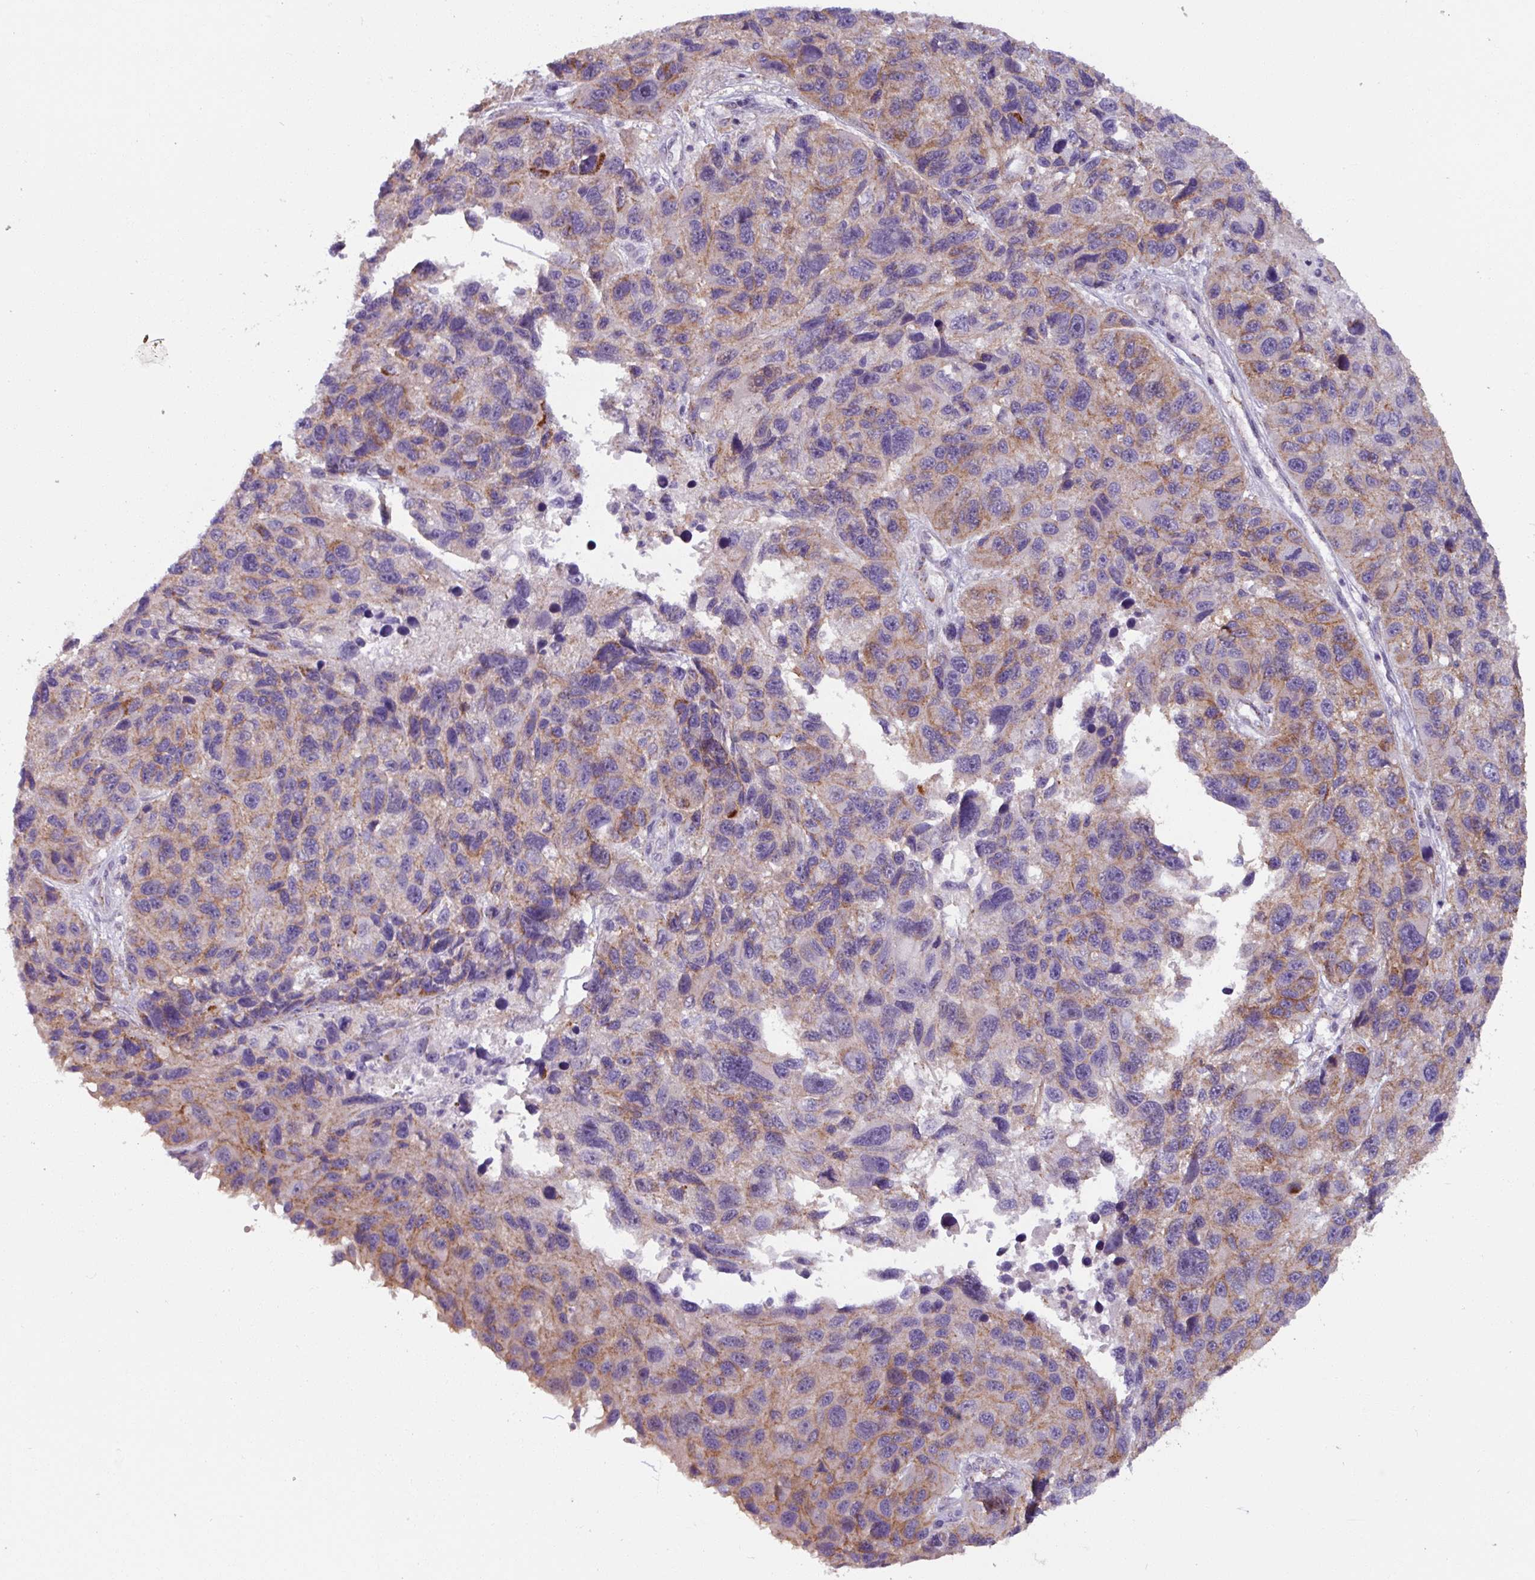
{"staining": {"intensity": "weak", "quantity": "25%-75%", "location": "cytoplasmic/membranous"}, "tissue": "melanoma", "cell_type": "Tumor cells", "image_type": "cancer", "snomed": [{"axis": "morphology", "description": "Malignant melanoma, NOS"}, {"axis": "topography", "description": "Skin"}], "caption": "An immunohistochemistry histopathology image of tumor tissue is shown. Protein staining in brown highlights weak cytoplasmic/membranous positivity in malignant melanoma within tumor cells.", "gene": "PNMA6A", "patient": {"sex": "male", "age": 53}}